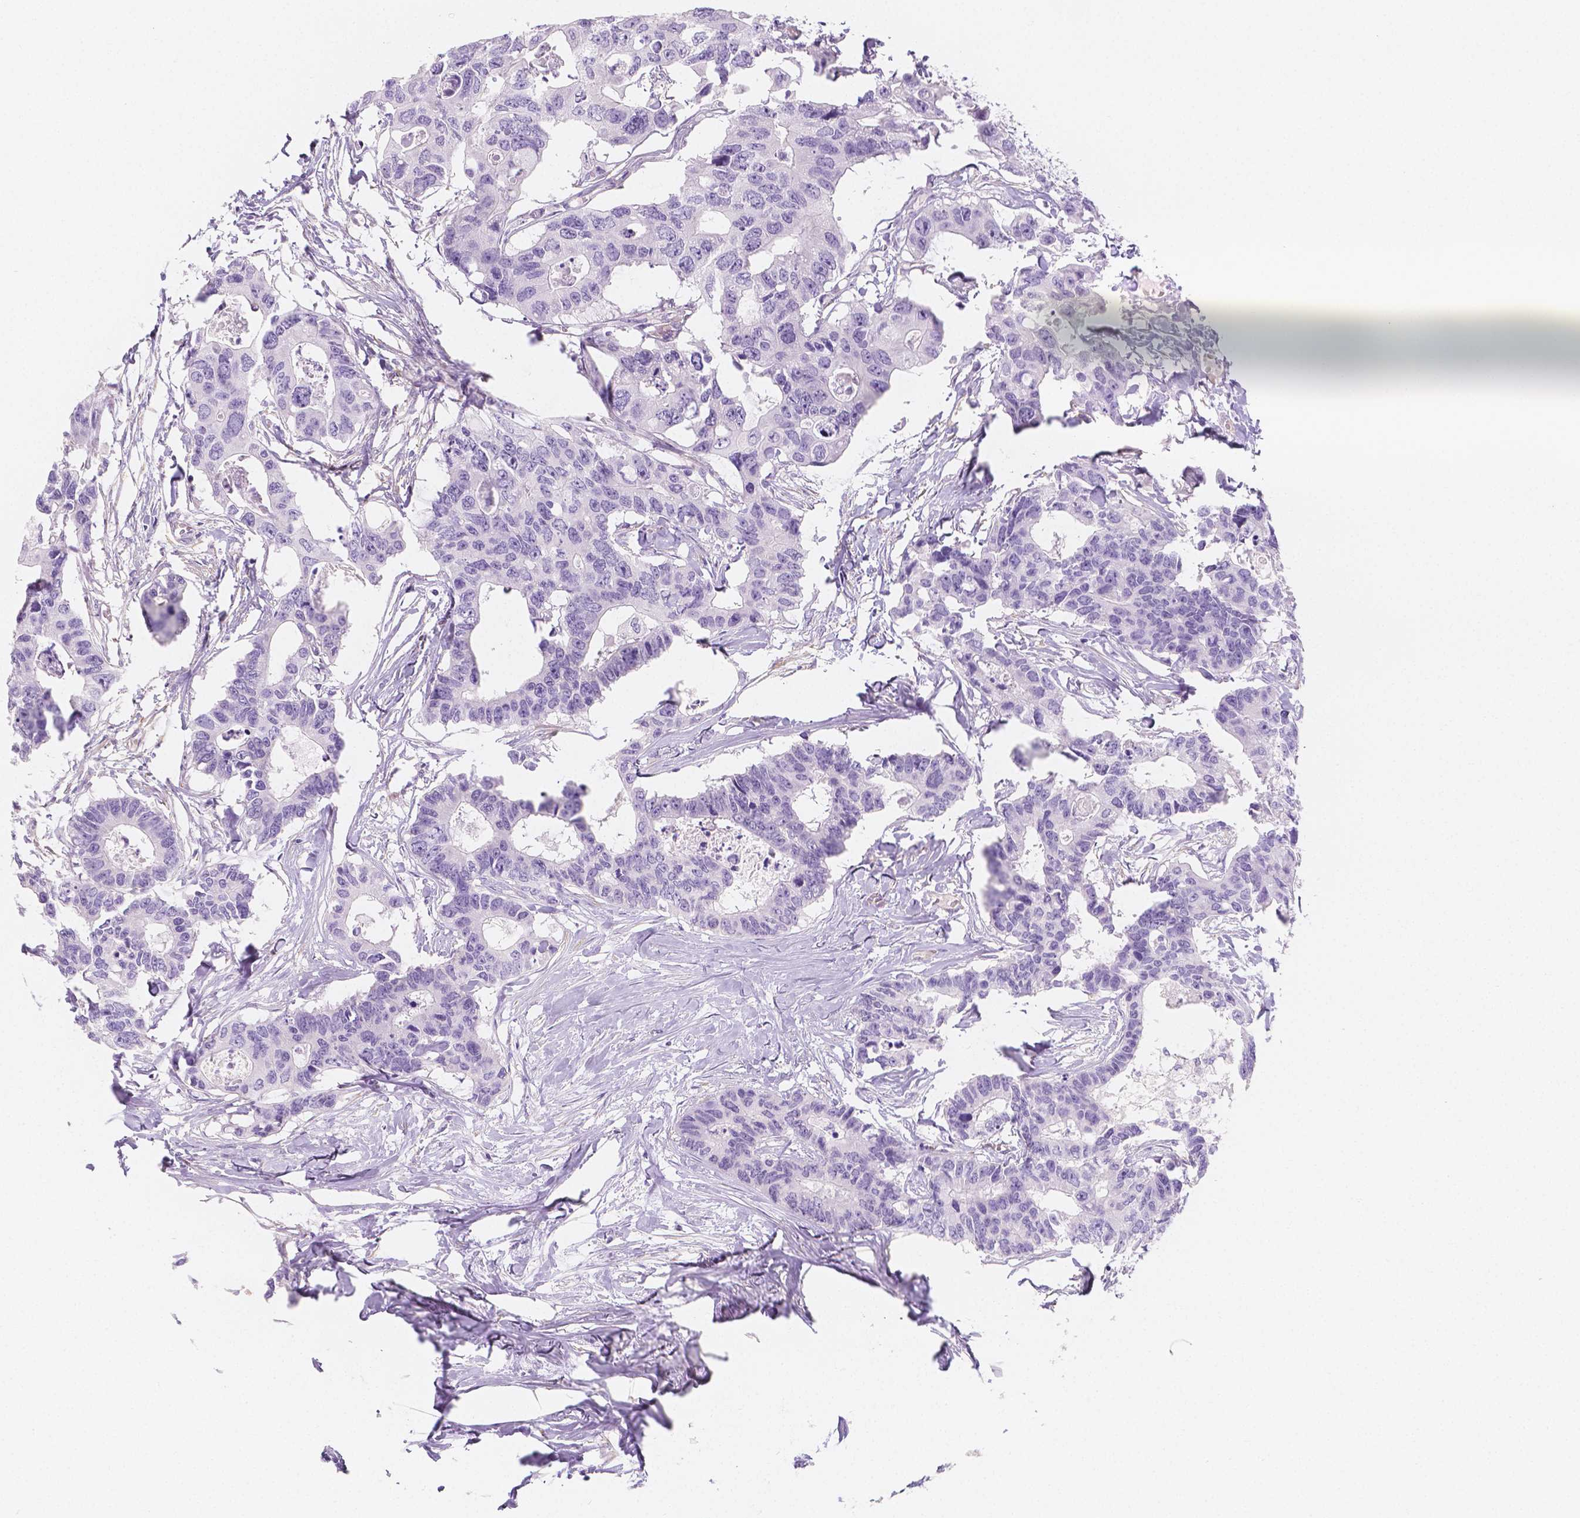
{"staining": {"intensity": "negative", "quantity": "none", "location": "none"}, "tissue": "colorectal cancer", "cell_type": "Tumor cells", "image_type": "cancer", "snomed": [{"axis": "morphology", "description": "Adenocarcinoma, NOS"}, {"axis": "topography", "description": "Rectum"}], "caption": "This is a micrograph of IHC staining of colorectal cancer, which shows no positivity in tumor cells. (DAB immunohistochemistry visualized using brightfield microscopy, high magnification).", "gene": "MAP1A", "patient": {"sex": "male", "age": 57}}